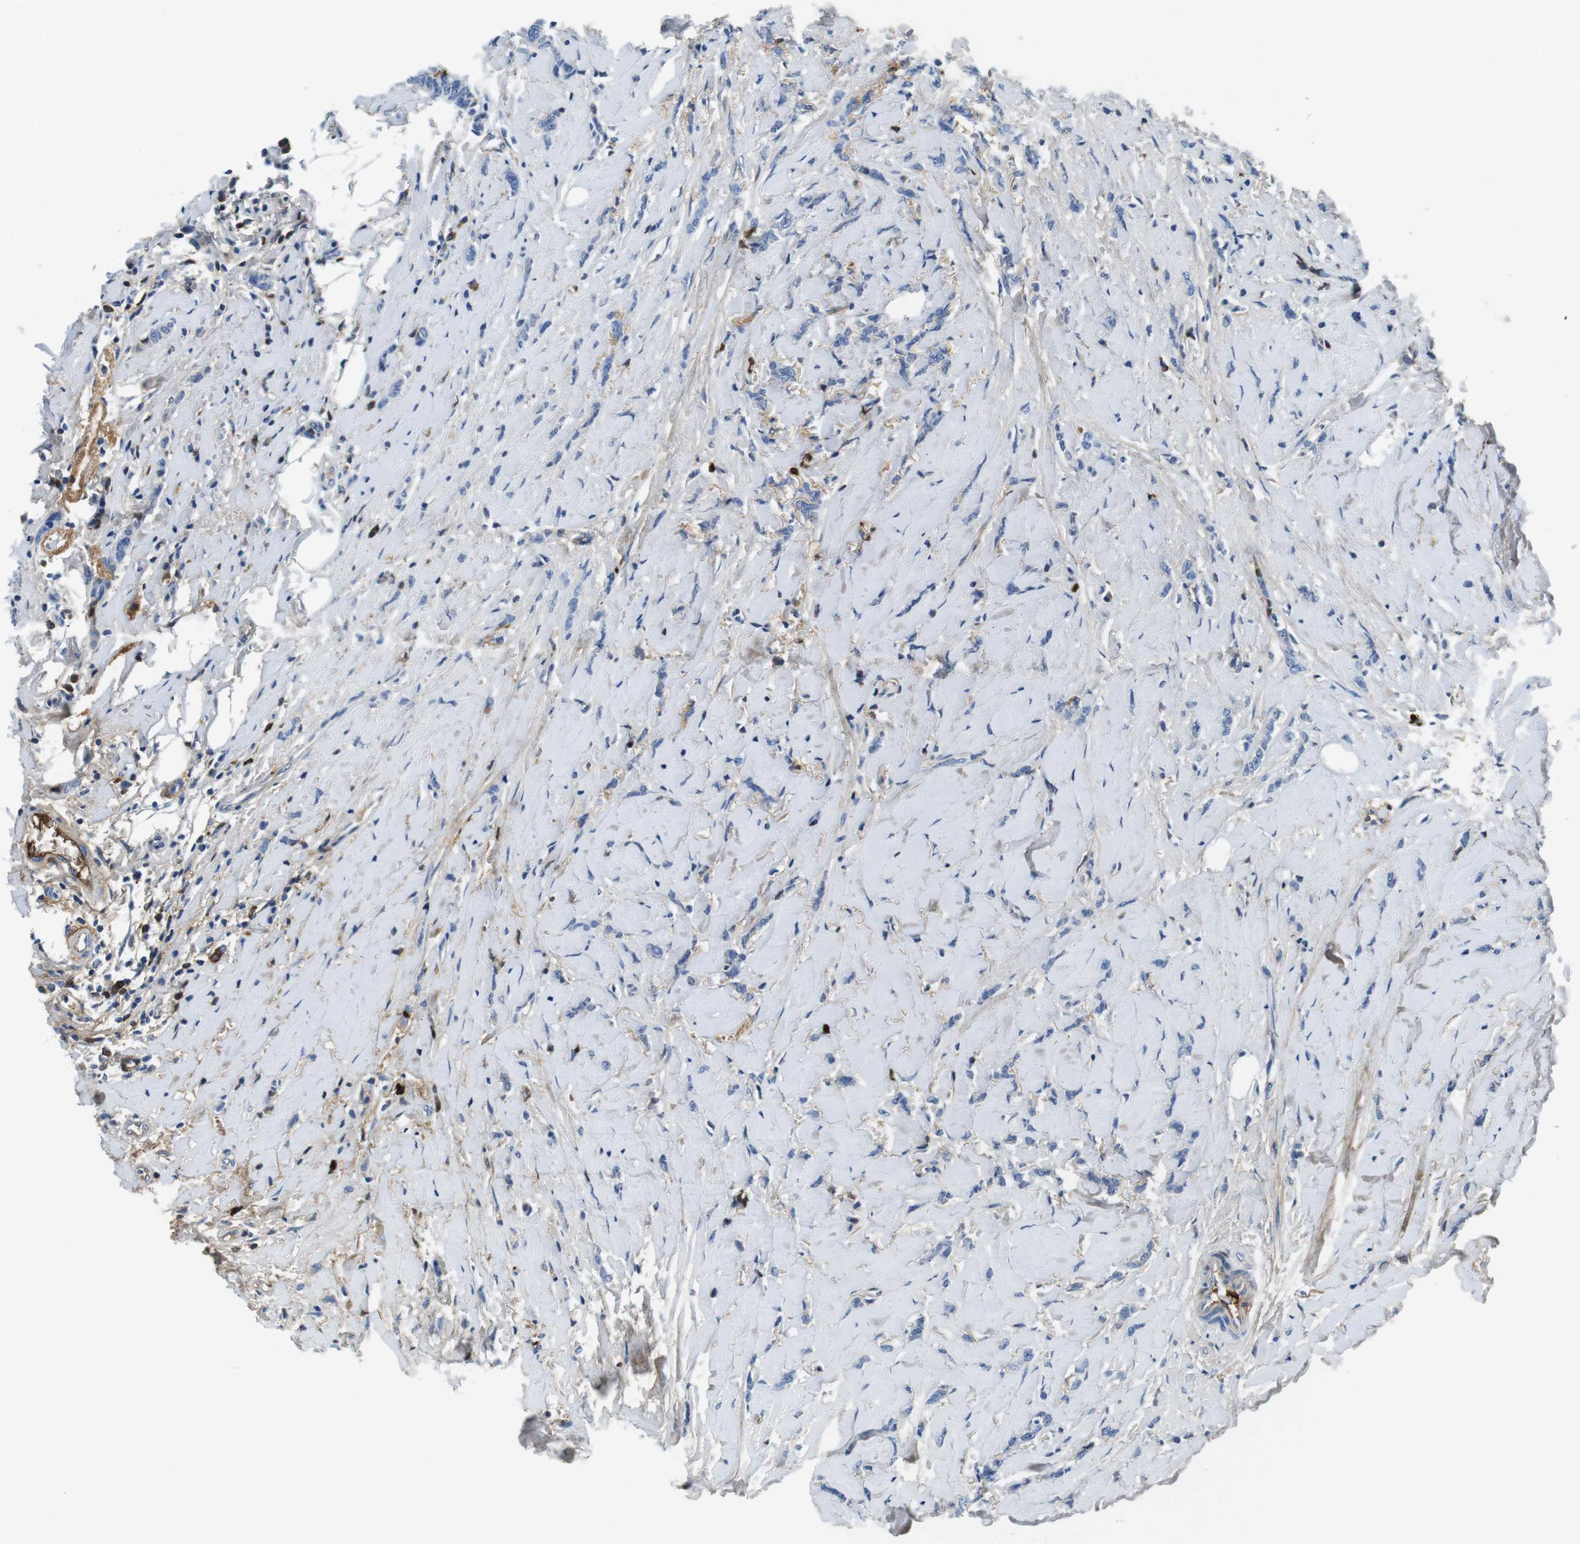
{"staining": {"intensity": "negative", "quantity": "none", "location": "none"}, "tissue": "breast cancer", "cell_type": "Tumor cells", "image_type": "cancer", "snomed": [{"axis": "morphology", "description": "Lobular carcinoma"}, {"axis": "topography", "description": "Skin"}, {"axis": "topography", "description": "Breast"}], "caption": "Tumor cells are negative for protein expression in human breast lobular carcinoma.", "gene": "IGKC", "patient": {"sex": "female", "age": 46}}